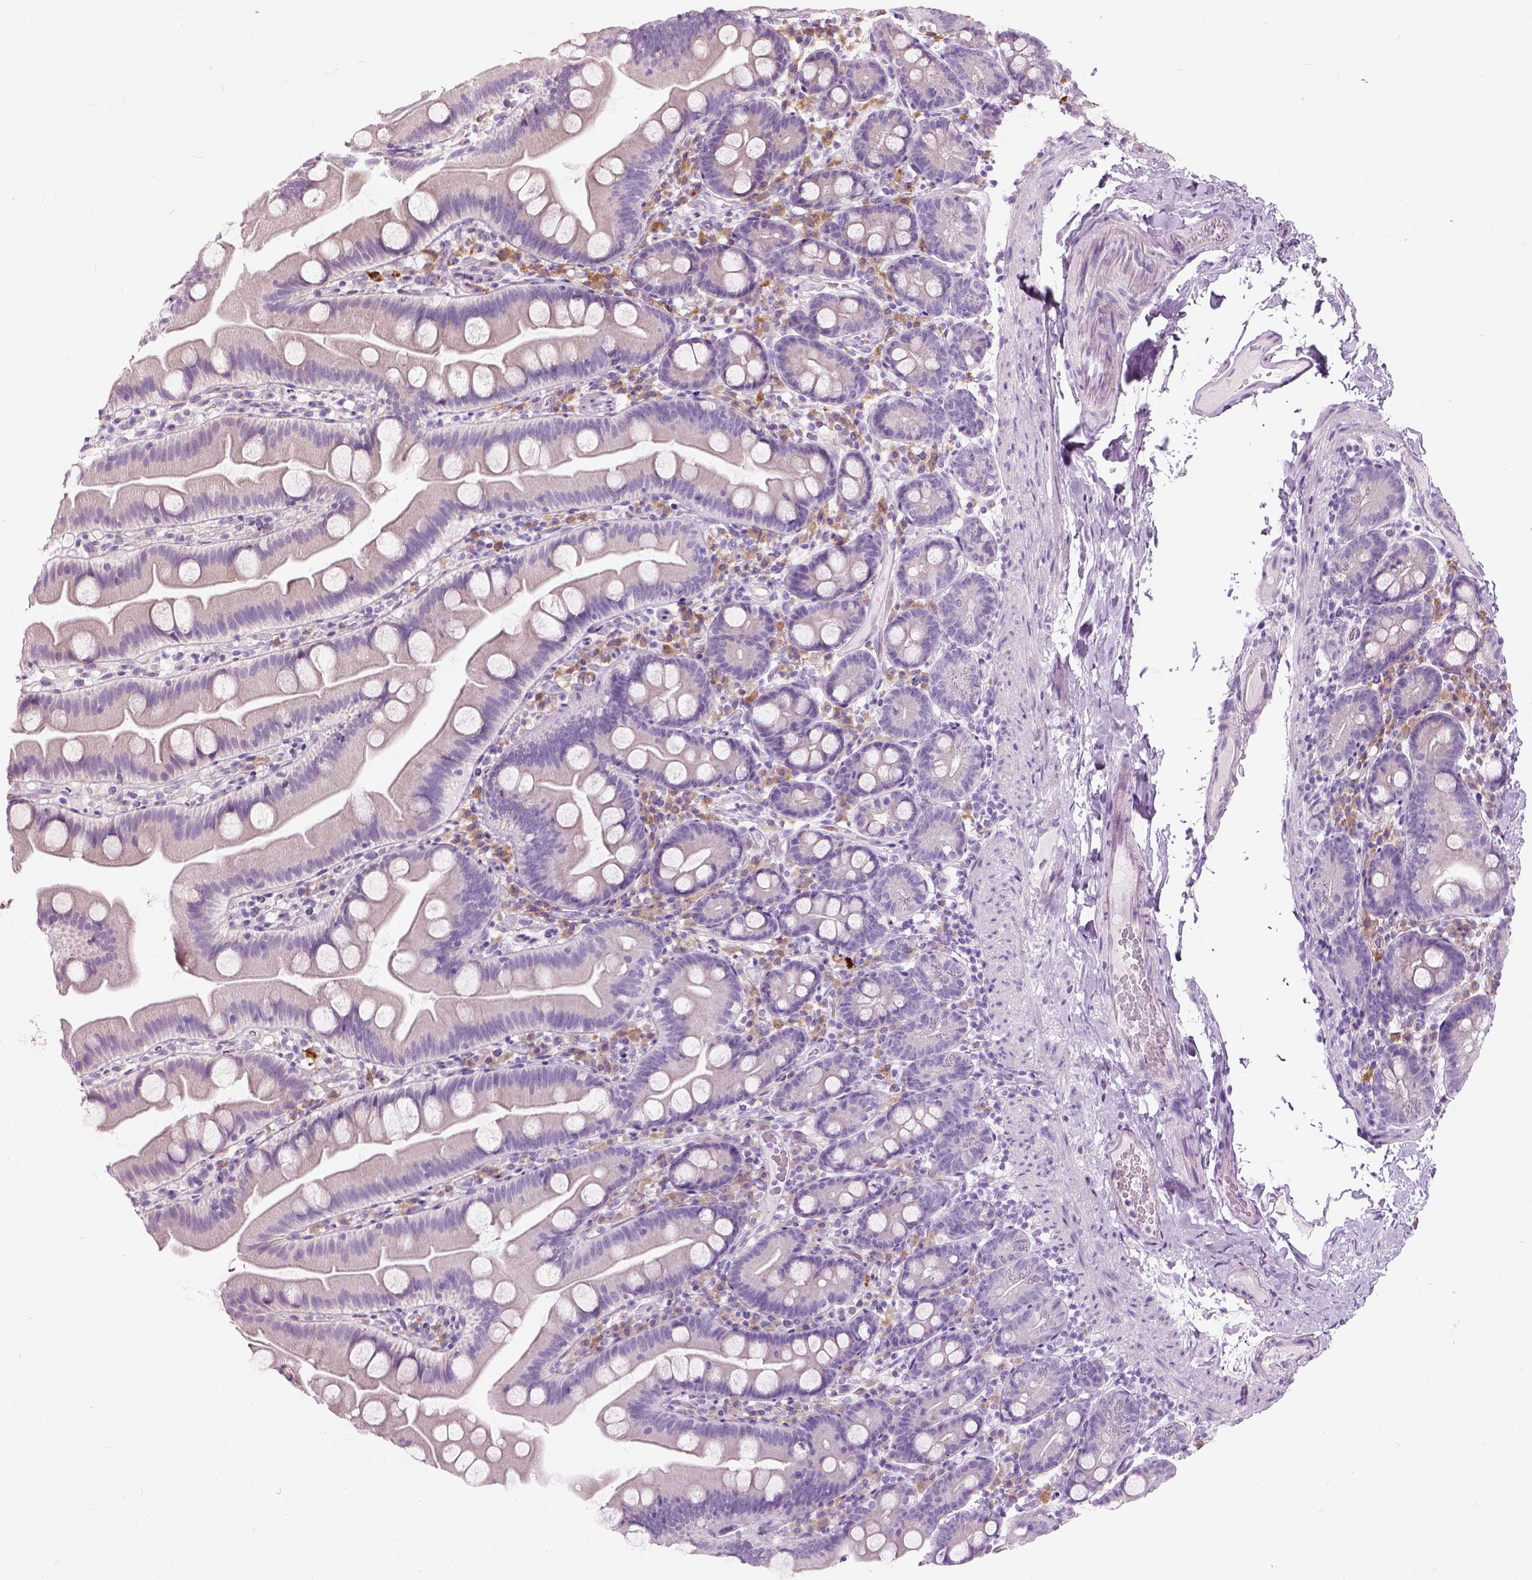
{"staining": {"intensity": "negative", "quantity": "none", "location": "none"}, "tissue": "small intestine", "cell_type": "Glandular cells", "image_type": "normal", "snomed": [{"axis": "morphology", "description": "Normal tissue, NOS"}, {"axis": "topography", "description": "Small intestine"}], "caption": "Immunohistochemistry image of benign small intestine: human small intestine stained with DAB (3,3'-diaminobenzidine) exhibits no significant protein positivity in glandular cells.", "gene": "TRIM72", "patient": {"sex": "female", "age": 68}}